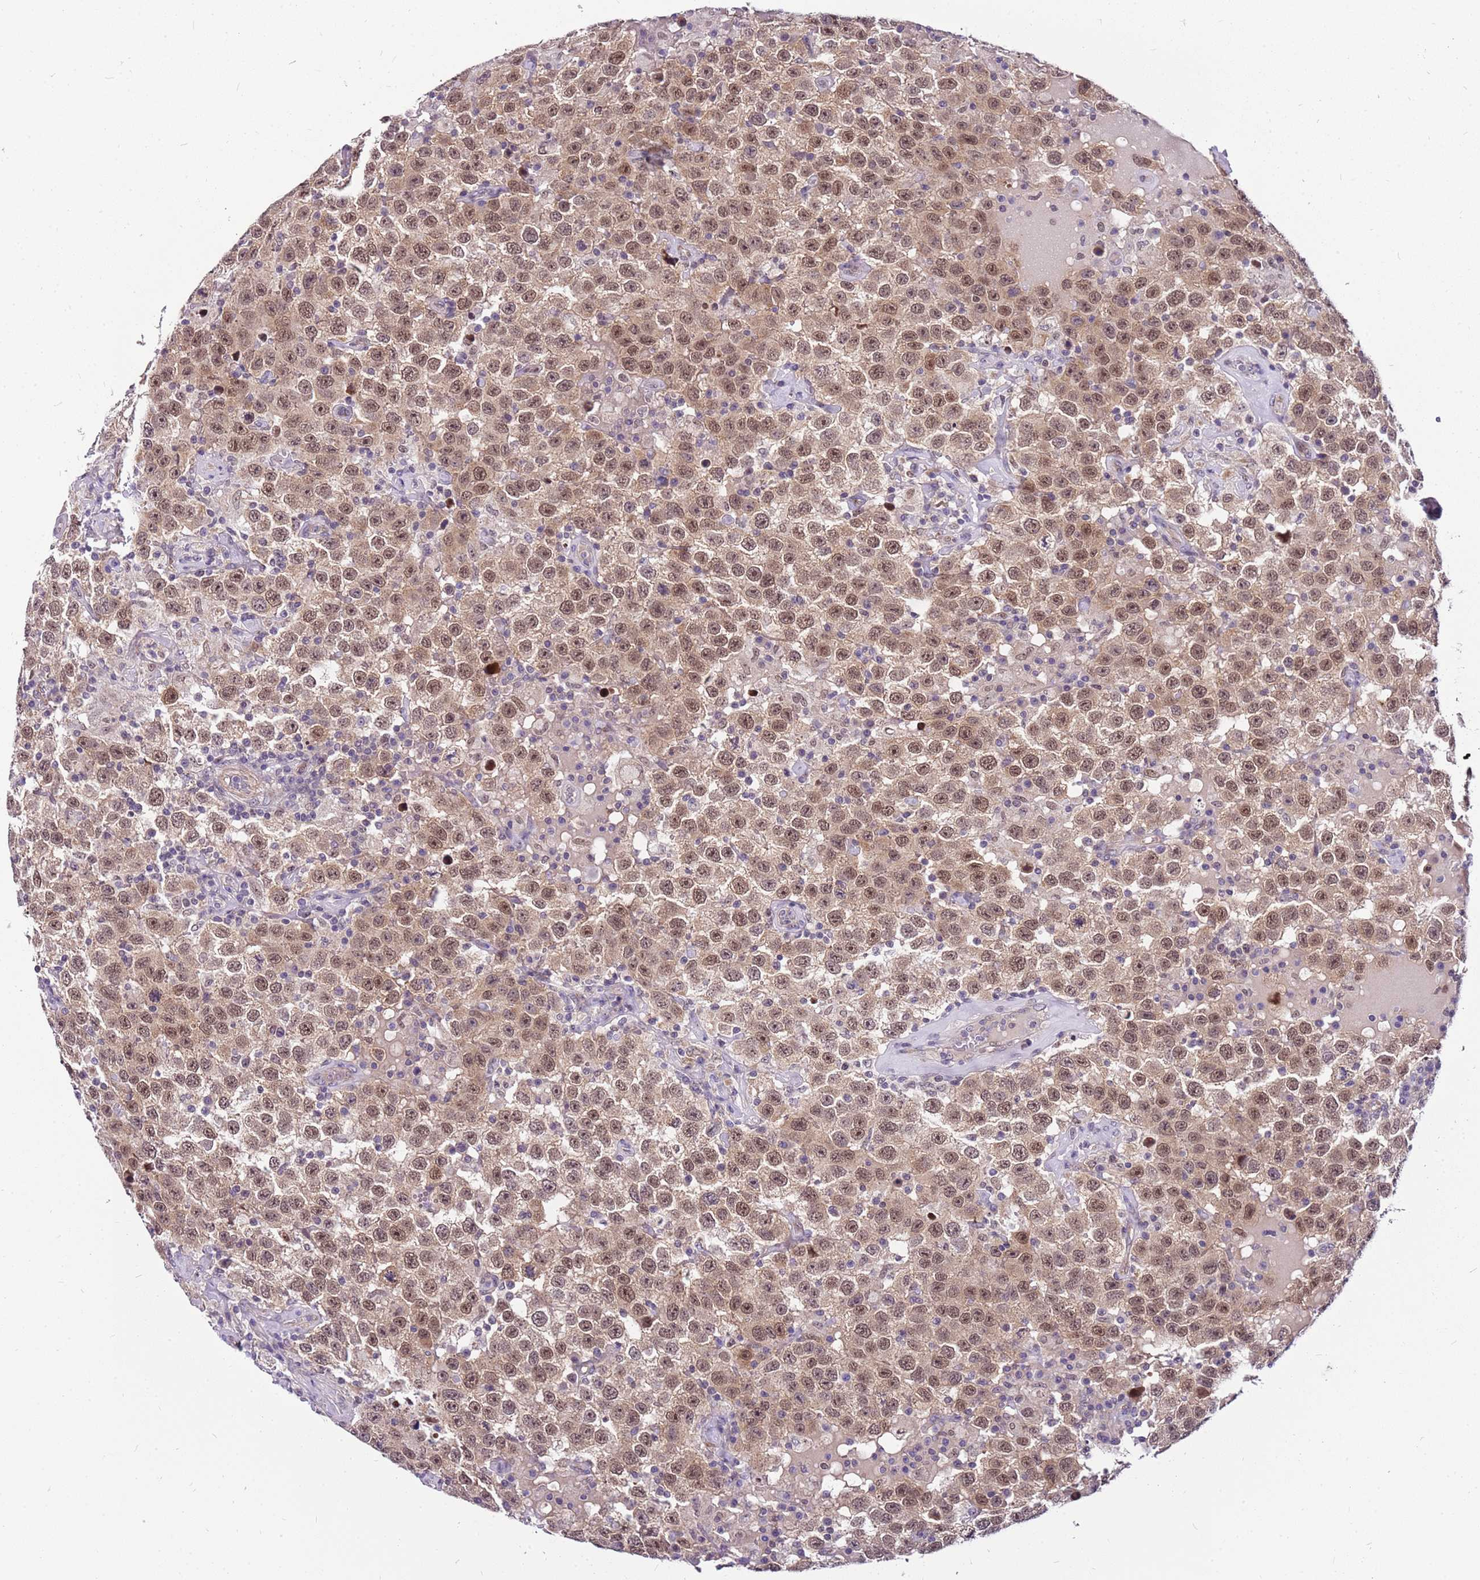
{"staining": {"intensity": "moderate", "quantity": ">75%", "location": "cytoplasmic/membranous,nuclear"}, "tissue": "testis cancer", "cell_type": "Tumor cells", "image_type": "cancer", "snomed": [{"axis": "morphology", "description": "Seminoma, NOS"}, {"axis": "topography", "description": "Testis"}], "caption": "Immunohistochemistry (IHC) micrograph of neoplastic tissue: testis cancer stained using immunohistochemistry exhibits medium levels of moderate protein expression localized specifically in the cytoplasmic/membranous and nuclear of tumor cells, appearing as a cytoplasmic/membranous and nuclear brown color.", "gene": "POLE3", "patient": {"sex": "male", "age": 41}}